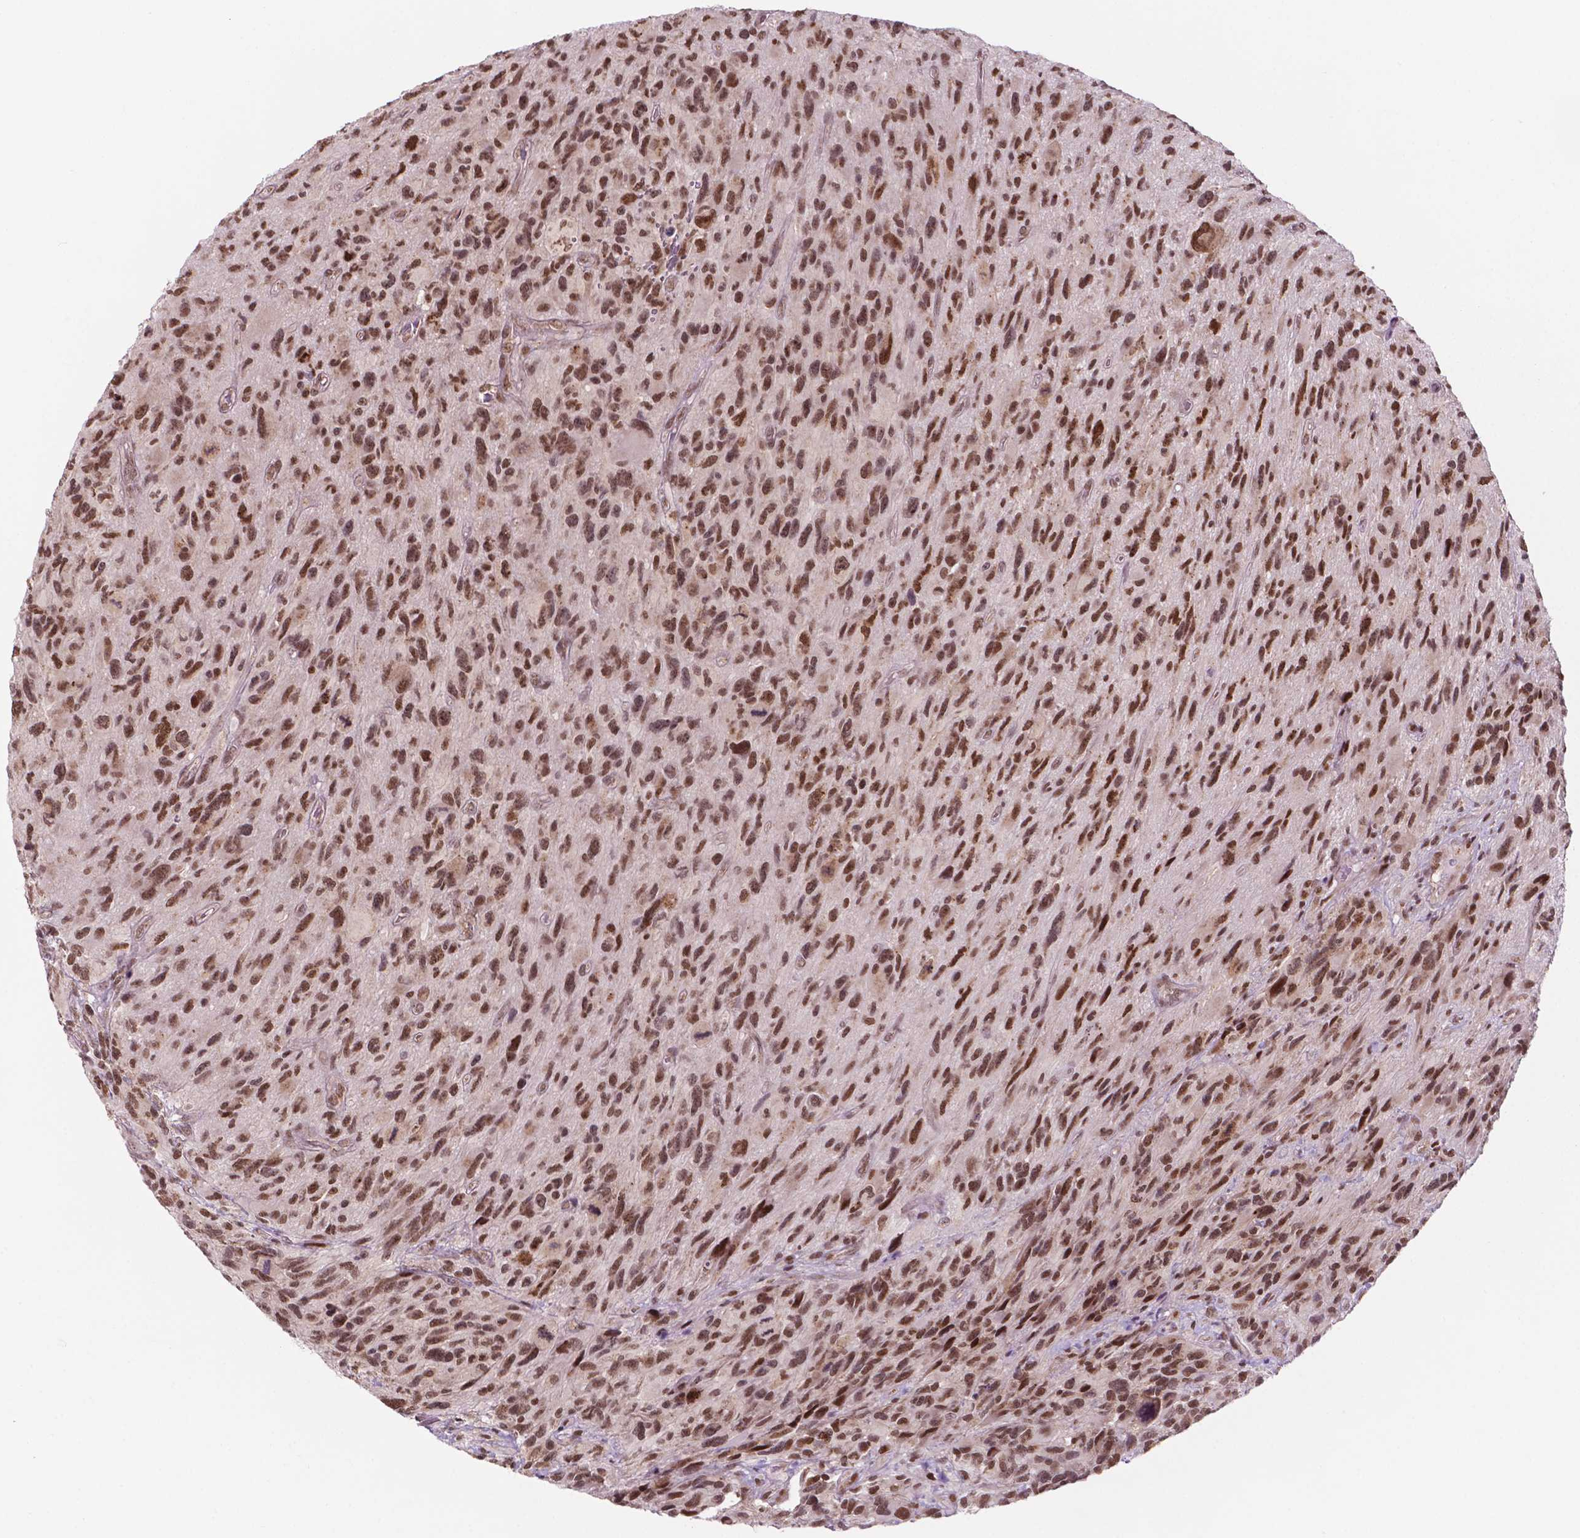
{"staining": {"intensity": "moderate", "quantity": ">75%", "location": "nuclear"}, "tissue": "glioma", "cell_type": "Tumor cells", "image_type": "cancer", "snomed": [{"axis": "morphology", "description": "Glioma, malignant, NOS"}, {"axis": "morphology", "description": "Glioma, malignant, High grade"}, {"axis": "topography", "description": "Brain"}], "caption": "The immunohistochemical stain highlights moderate nuclear positivity in tumor cells of glioma tissue.", "gene": "PER2", "patient": {"sex": "female", "age": 71}}